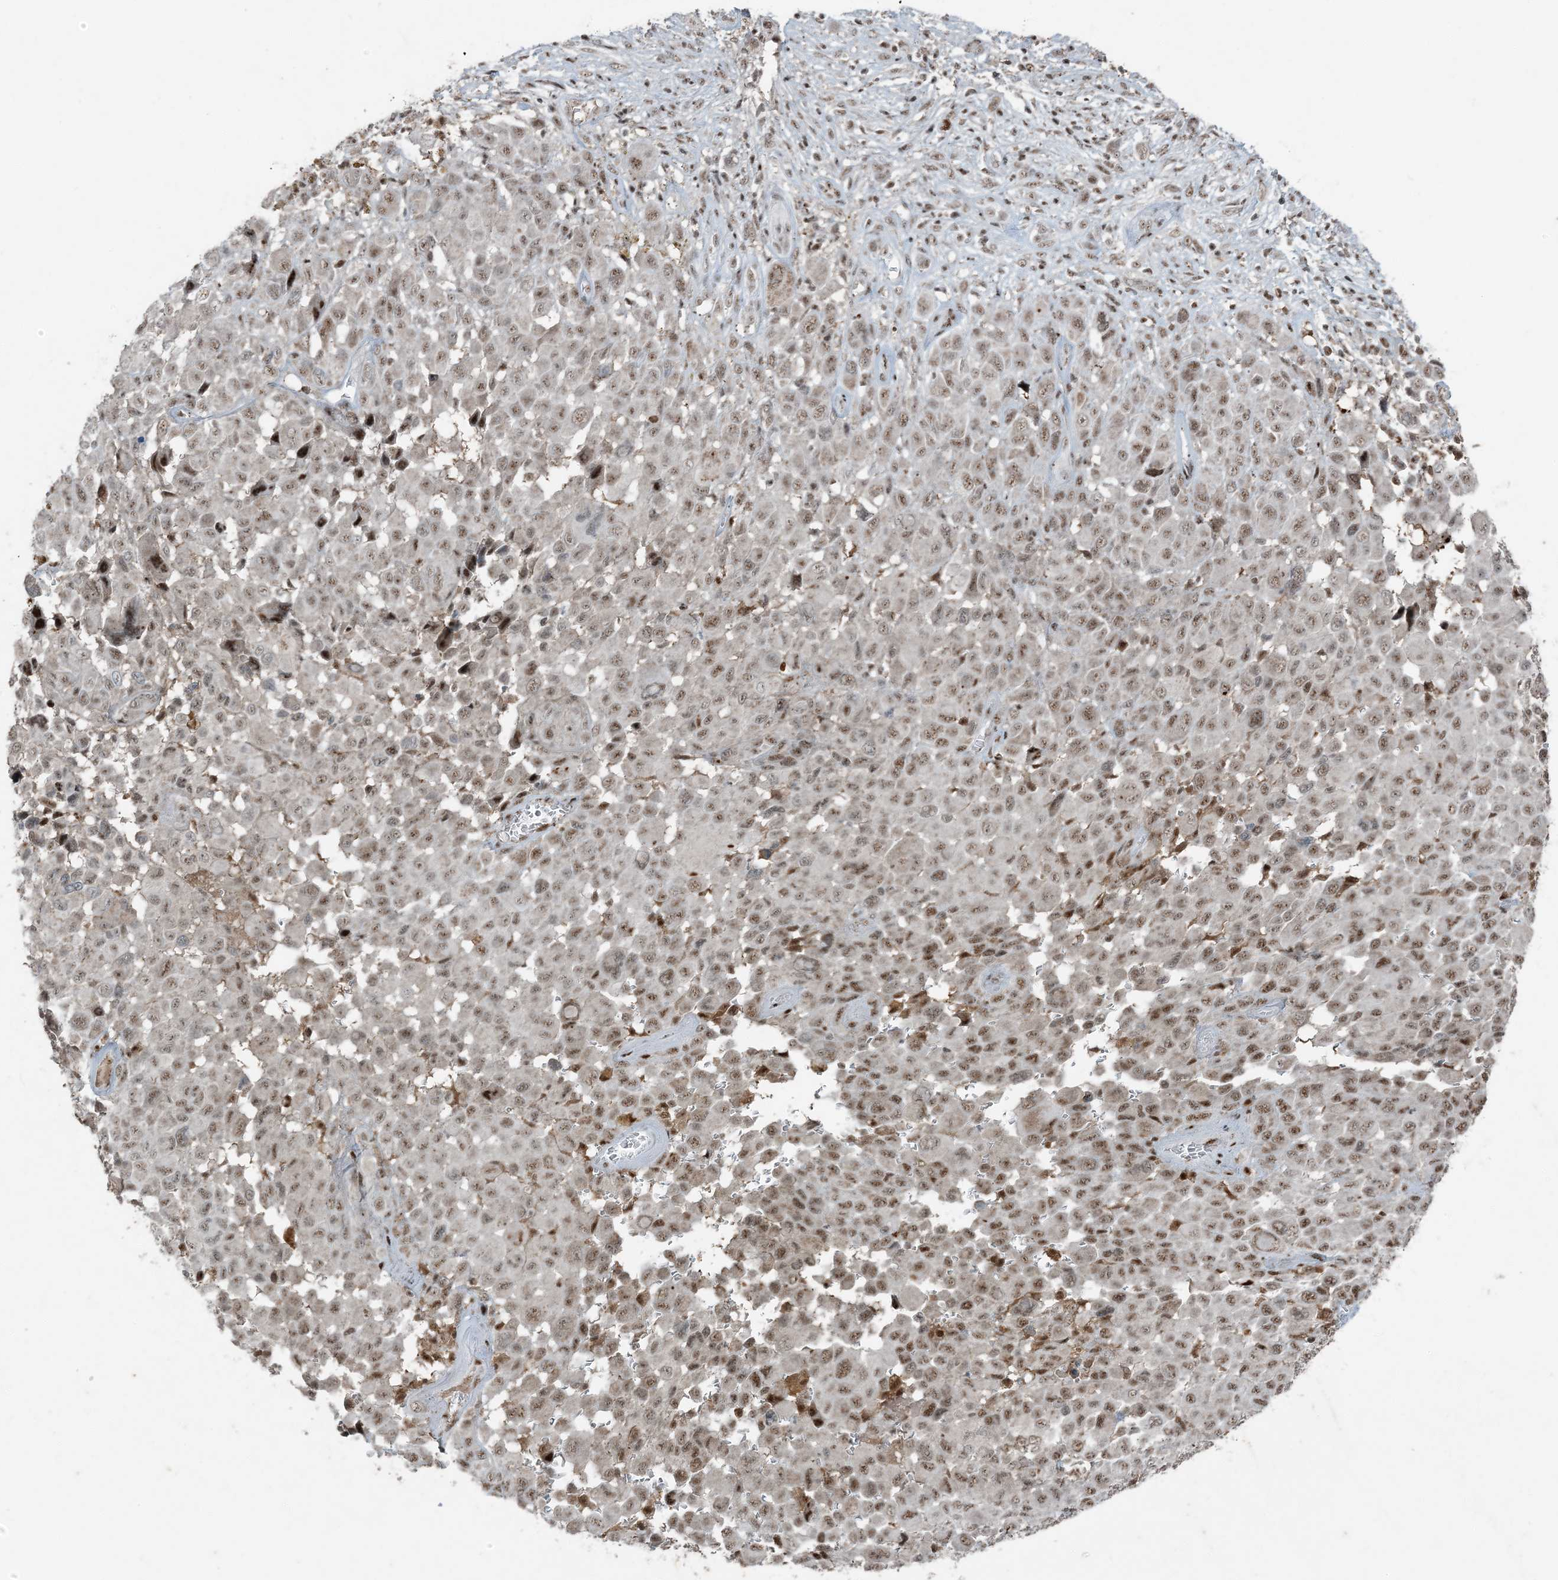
{"staining": {"intensity": "moderate", "quantity": ">75%", "location": "nuclear"}, "tissue": "melanoma", "cell_type": "Tumor cells", "image_type": "cancer", "snomed": [{"axis": "morphology", "description": "Malignant melanoma, NOS"}, {"axis": "topography", "description": "Skin of trunk"}], "caption": "IHC image of melanoma stained for a protein (brown), which exhibits medium levels of moderate nuclear positivity in about >75% of tumor cells.", "gene": "TADA2B", "patient": {"sex": "male", "age": 71}}